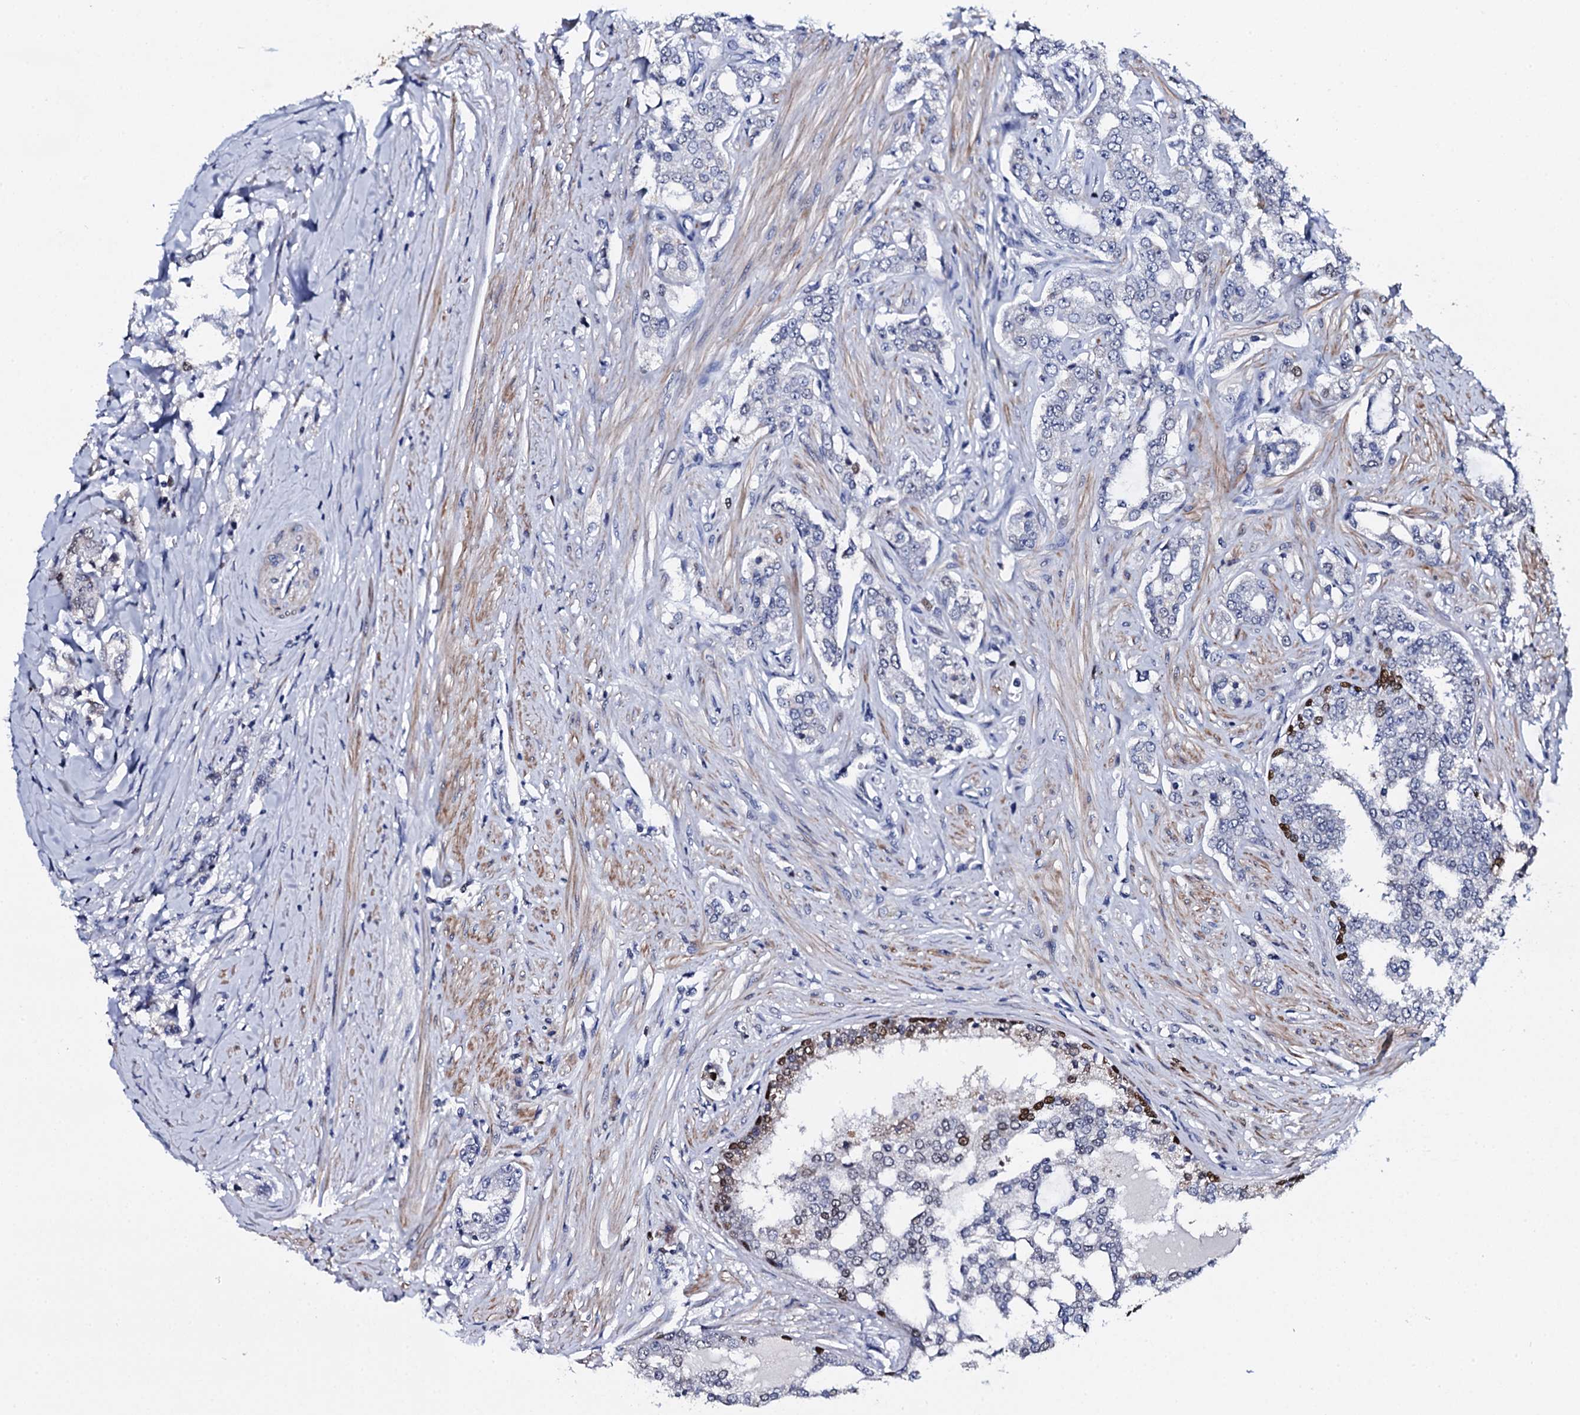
{"staining": {"intensity": "weak", "quantity": "<25%", "location": "nuclear"}, "tissue": "prostate cancer", "cell_type": "Tumor cells", "image_type": "cancer", "snomed": [{"axis": "morphology", "description": "Adenocarcinoma, High grade"}, {"axis": "topography", "description": "Prostate"}], "caption": "Protein analysis of adenocarcinoma (high-grade) (prostate) demonstrates no significant positivity in tumor cells. Brightfield microscopy of immunohistochemistry (IHC) stained with DAB (3,3'-diaminobenzidine) (brown) and hematoxylin (blue), captured at high magnification.", "gene": "NPM2", "patient": {"sex": "male", "age": 64}}